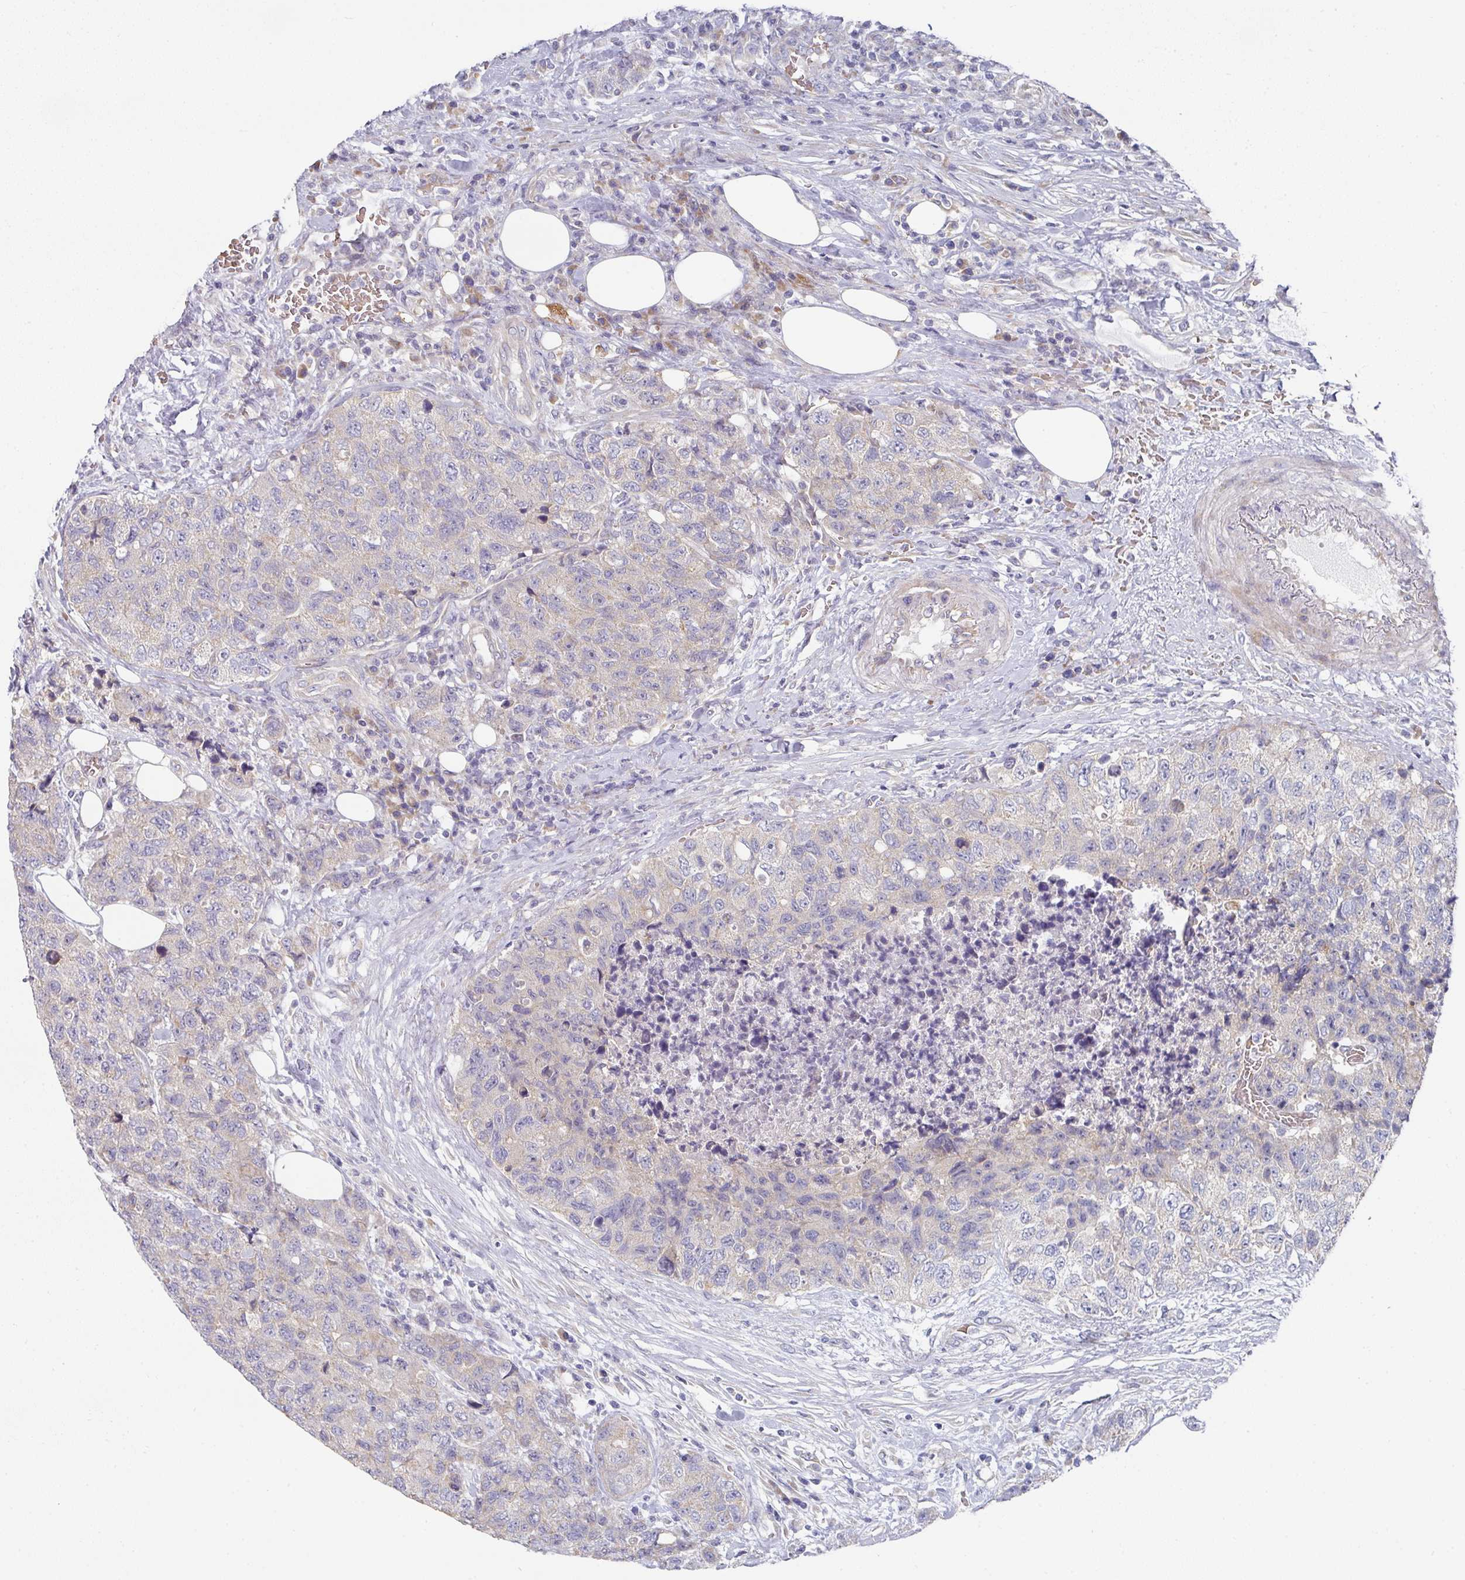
{"staining": {"intensity": "negative", "quantity": "none", "location": "none"}, "tissue": "urothelial cancer", "cell_type": "Tumor cells", "image_type": "cancer", "snomed": [{"axis": "morphology", "description": "Urothelial carcinoma, High grade"}, {"axis": "topography", "description": "Urinary bladder"}], "caption": "IHC micrograph of neoplastic tissue: human urothelial cancer stained with DAB (3,3'-diaminobenzidine) demonstrates no significant protein staining in tumor cells.", "gene": "PYROXD2", "patient": {"sex": "female", "age": 78}}